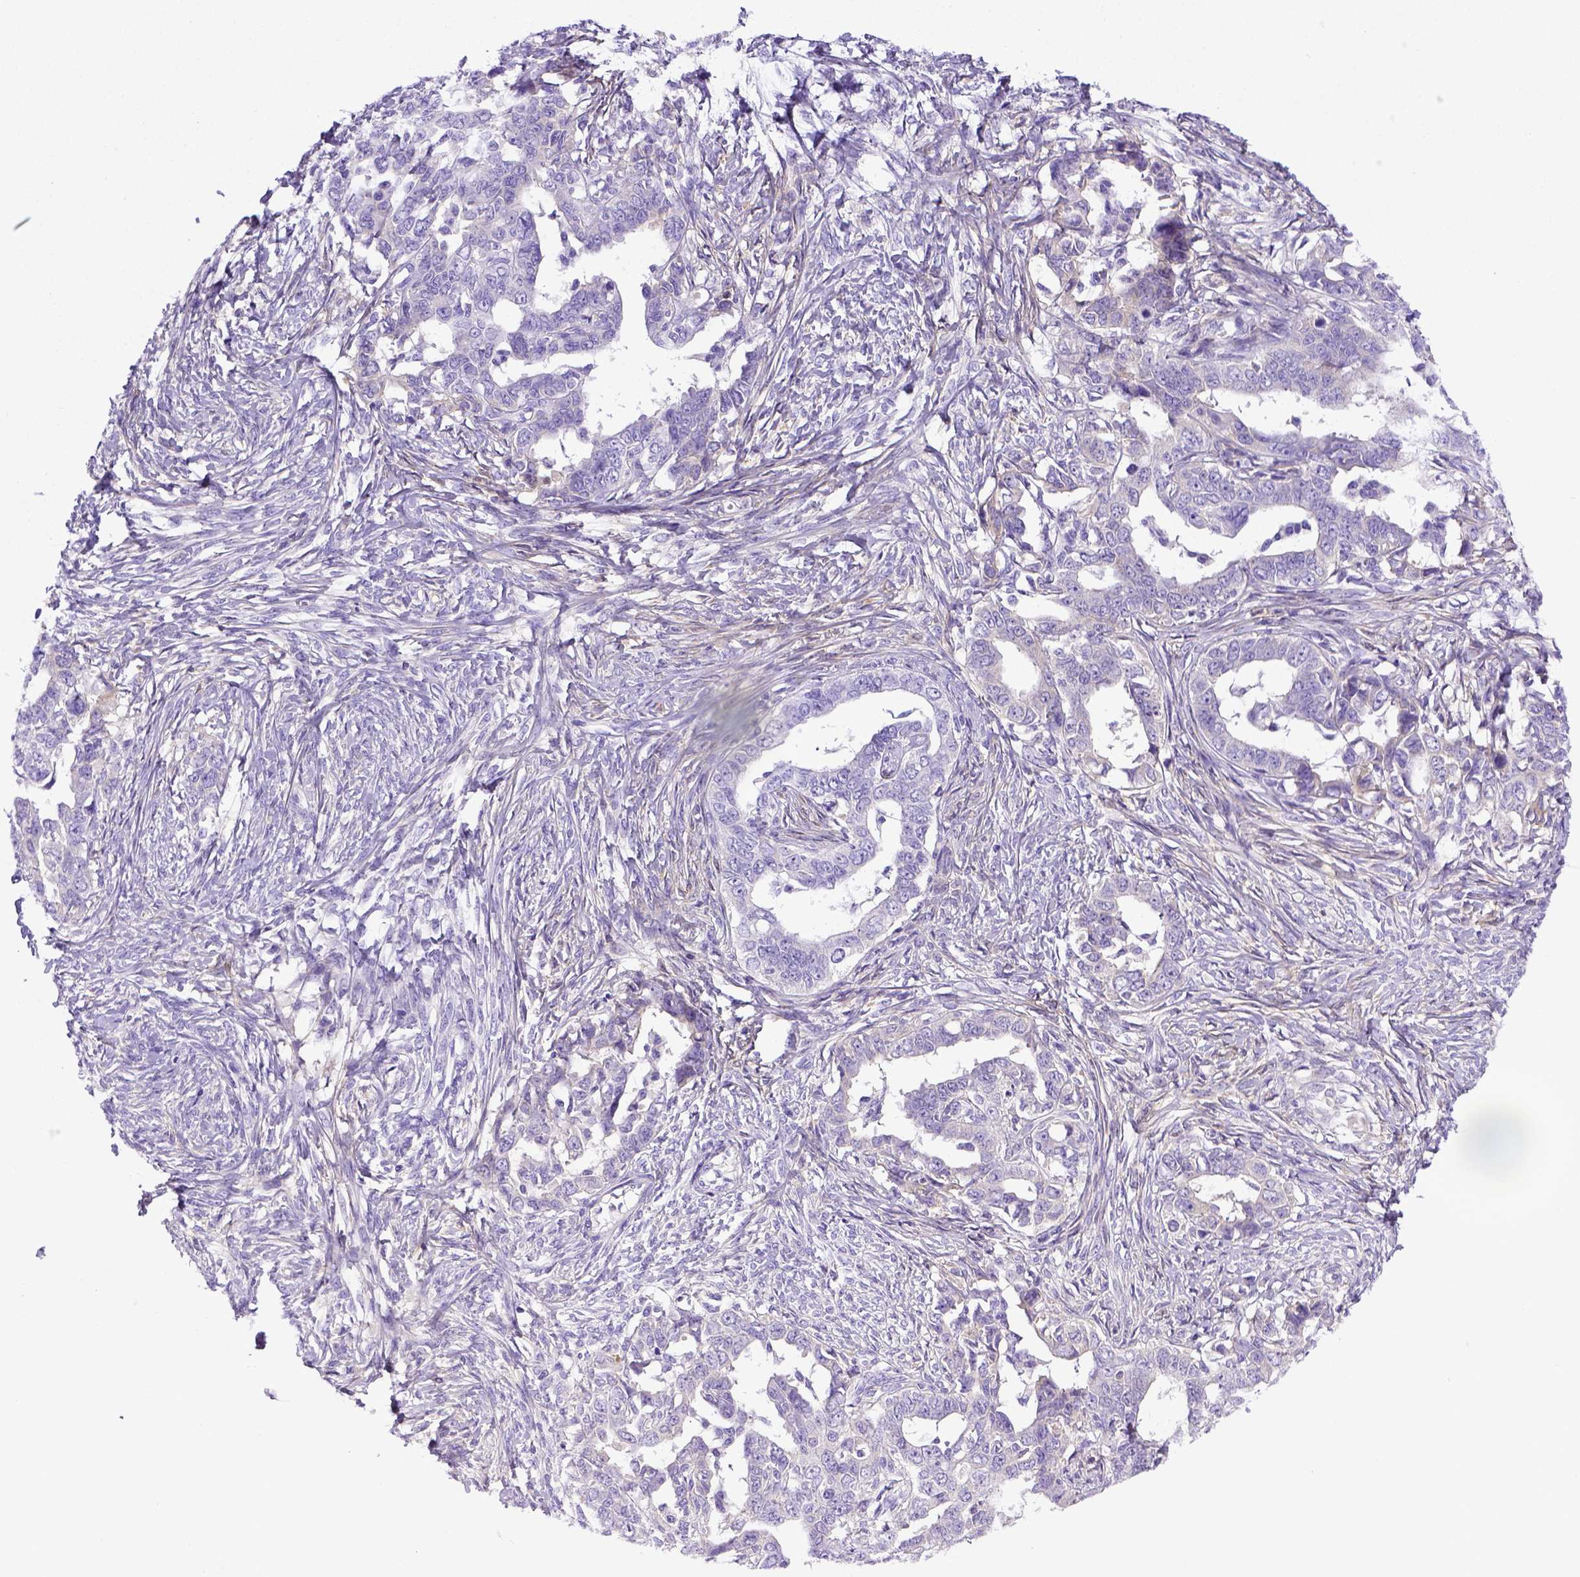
{"staining": {"intensity": "negative", "quantity": "none", "location": "none"}, "tissue": "ovarian cancer", "cell_type": "Tumor cells", "image_type": "cancer", "snomed": [{"axis": "morphology", "description": "Cystadenocarcinoma, serous, NOS"}, {"axis": "topography", "description": "Ovary"}], "caption": "The photomicrograph shows no significant expression in tumor cells of serous cystadenocarcinoma (ovarian). Nuclei are stained in blue.", "gene": "ITIH4", "patient": {"sex": "female", "age": 69}}